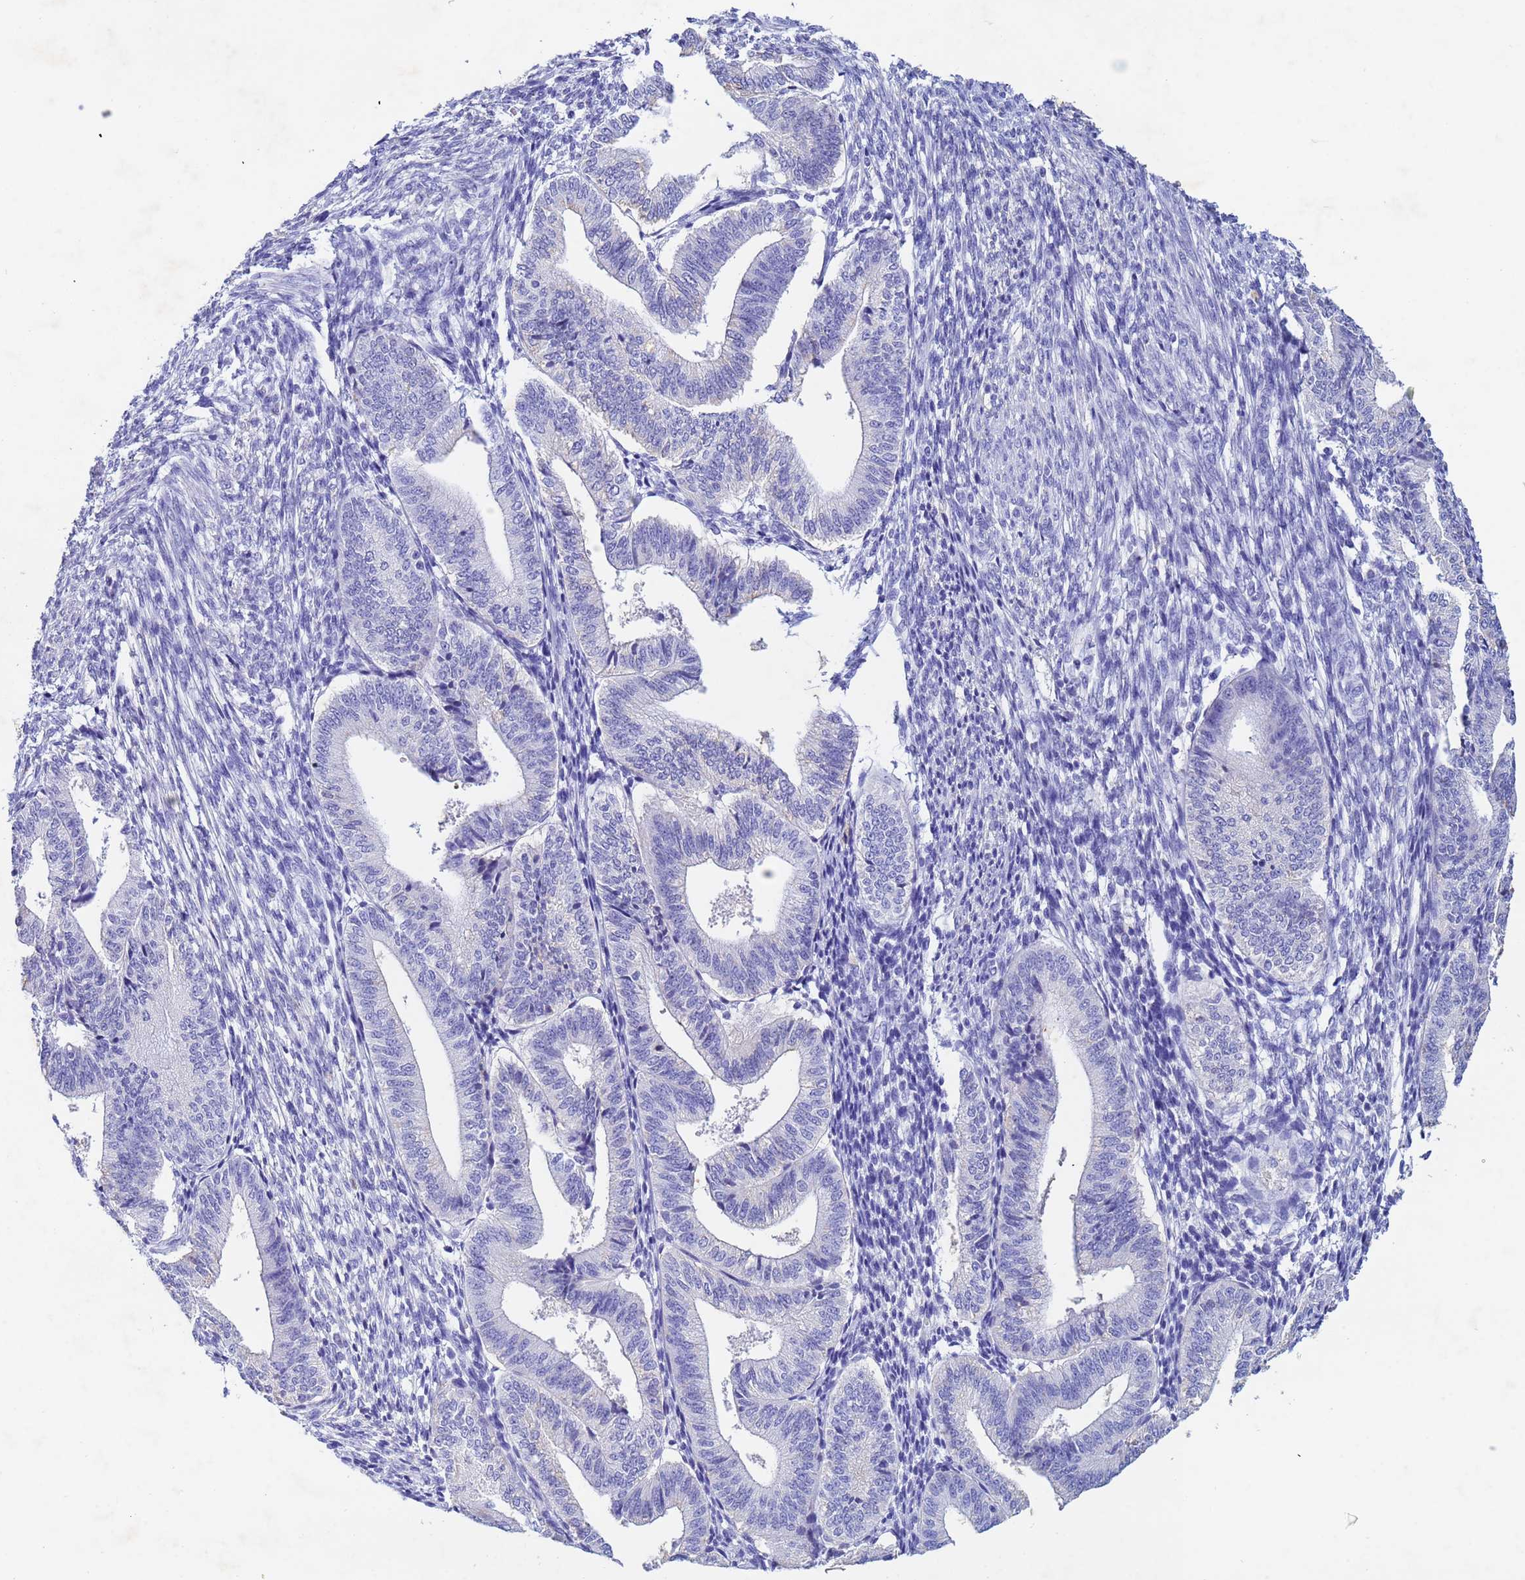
{"staining": {"intensity": "negative", "quantity": "none", "location": "none"}, "tissue": "endometrium", "cell_type": "Cells in endometrial stroma", "image_type": "normal", "snomed": [{"axis": "morphology", "description": "Normal tissue, NOS"}, {"axis": "topography", "description": "Endometrium"}], "caption": "IHC photomicrograph of benign endometrium: endometrium stained with DAB displays no significant protein positivity in cells in endometrial stroma.", "gene": "CSTB", "patient": {"sex": "female", "age": 34}}